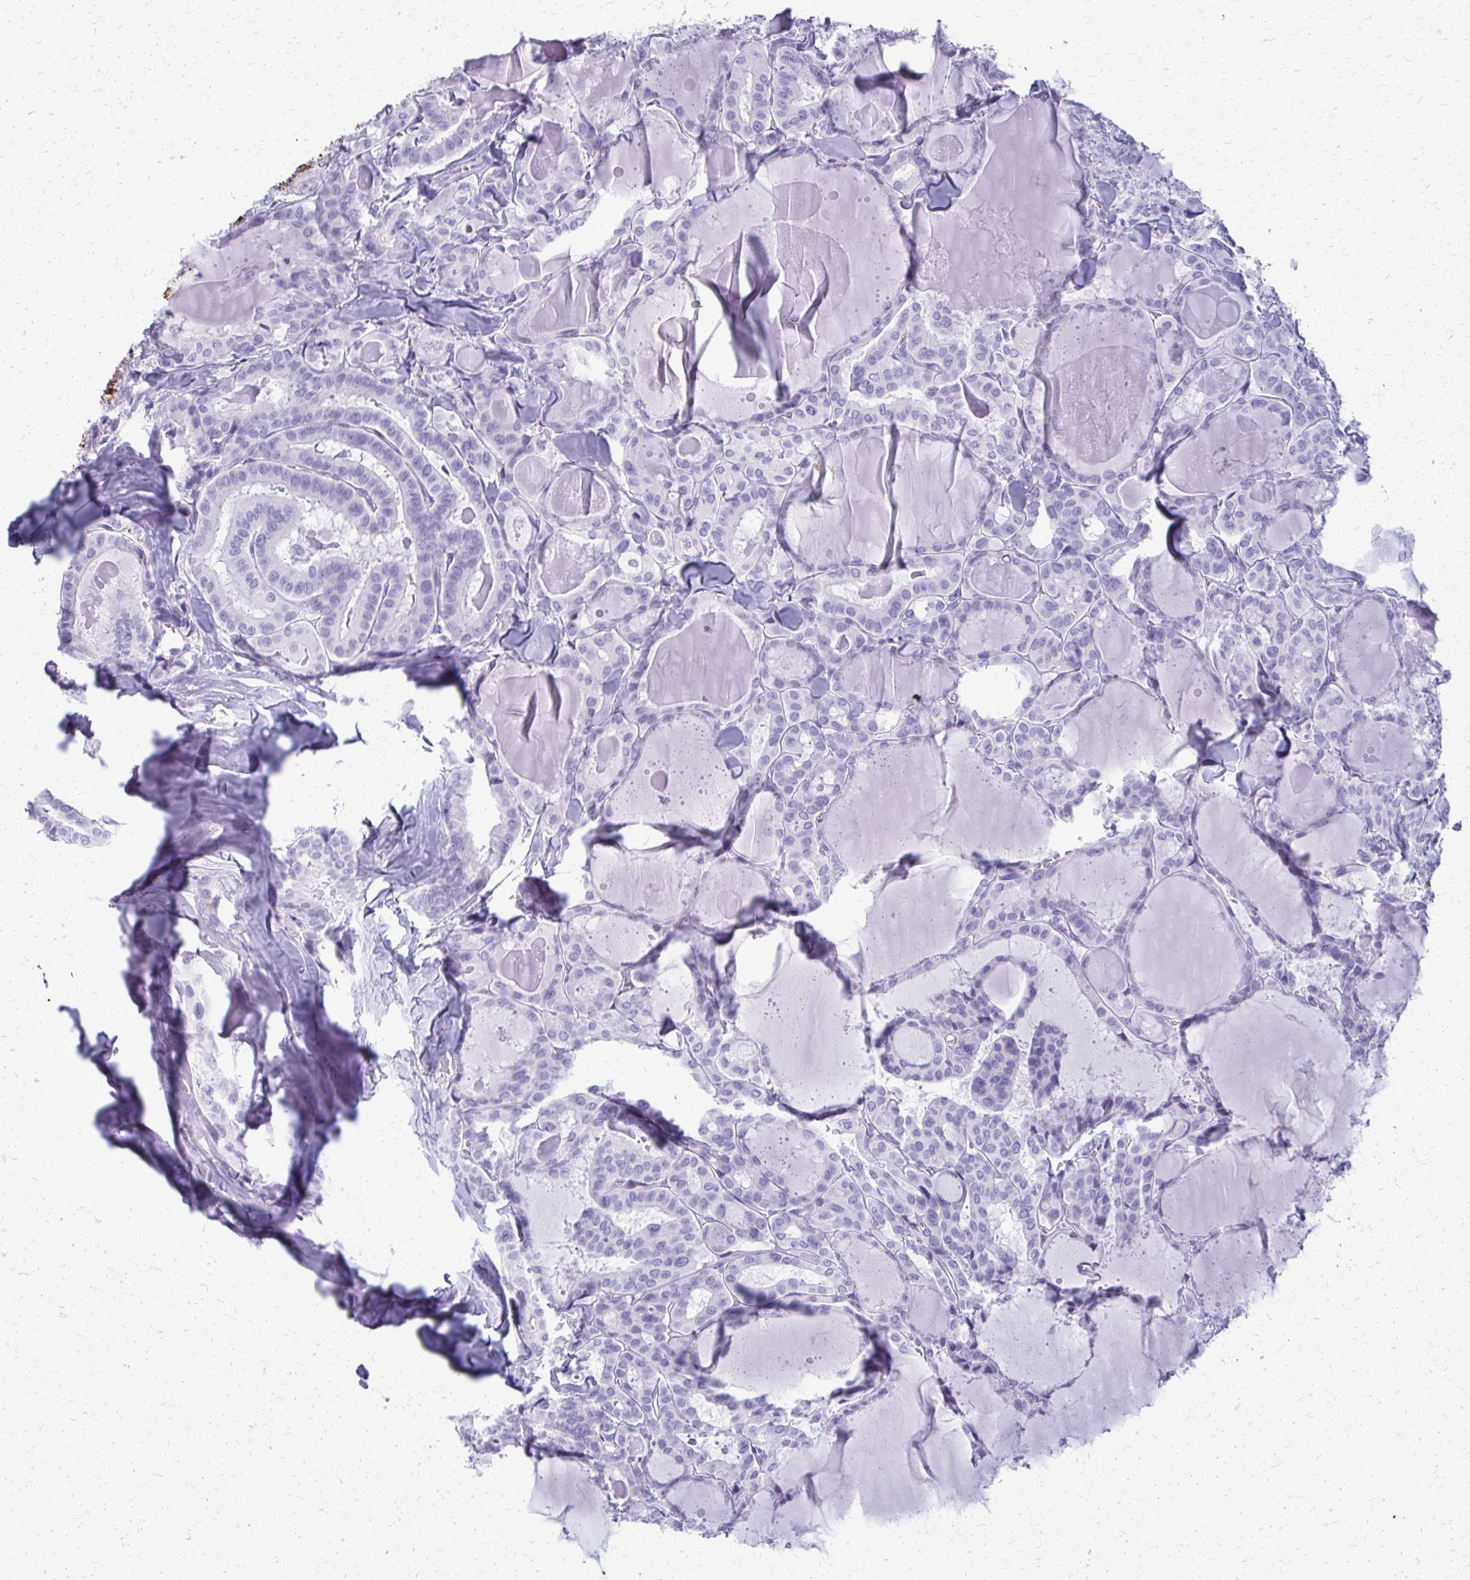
{"staining": {"intensity": "negative", "quantity": "none", "location": "none"}, "tissue": "thyroid cancer", "cell_type": "Tumor cells", "image_type": "cancer", "snomed": [{"axis": "morphology", "description": "Papillary adenocarcinoma, NOS"}, {"axis": "topography", "description": "Thyroid gland"}], "caption": "DAB immunohistochemical staining of thyroid cancer shows no significant staining in tumor cells. Brightfield microscopy of immunohistochemistry stained with DAB (brown) and hematoxylin (blue), captured at high magnification.", "gene": "ACSM2B", "patient": {"sex": "male", "age": 87}}